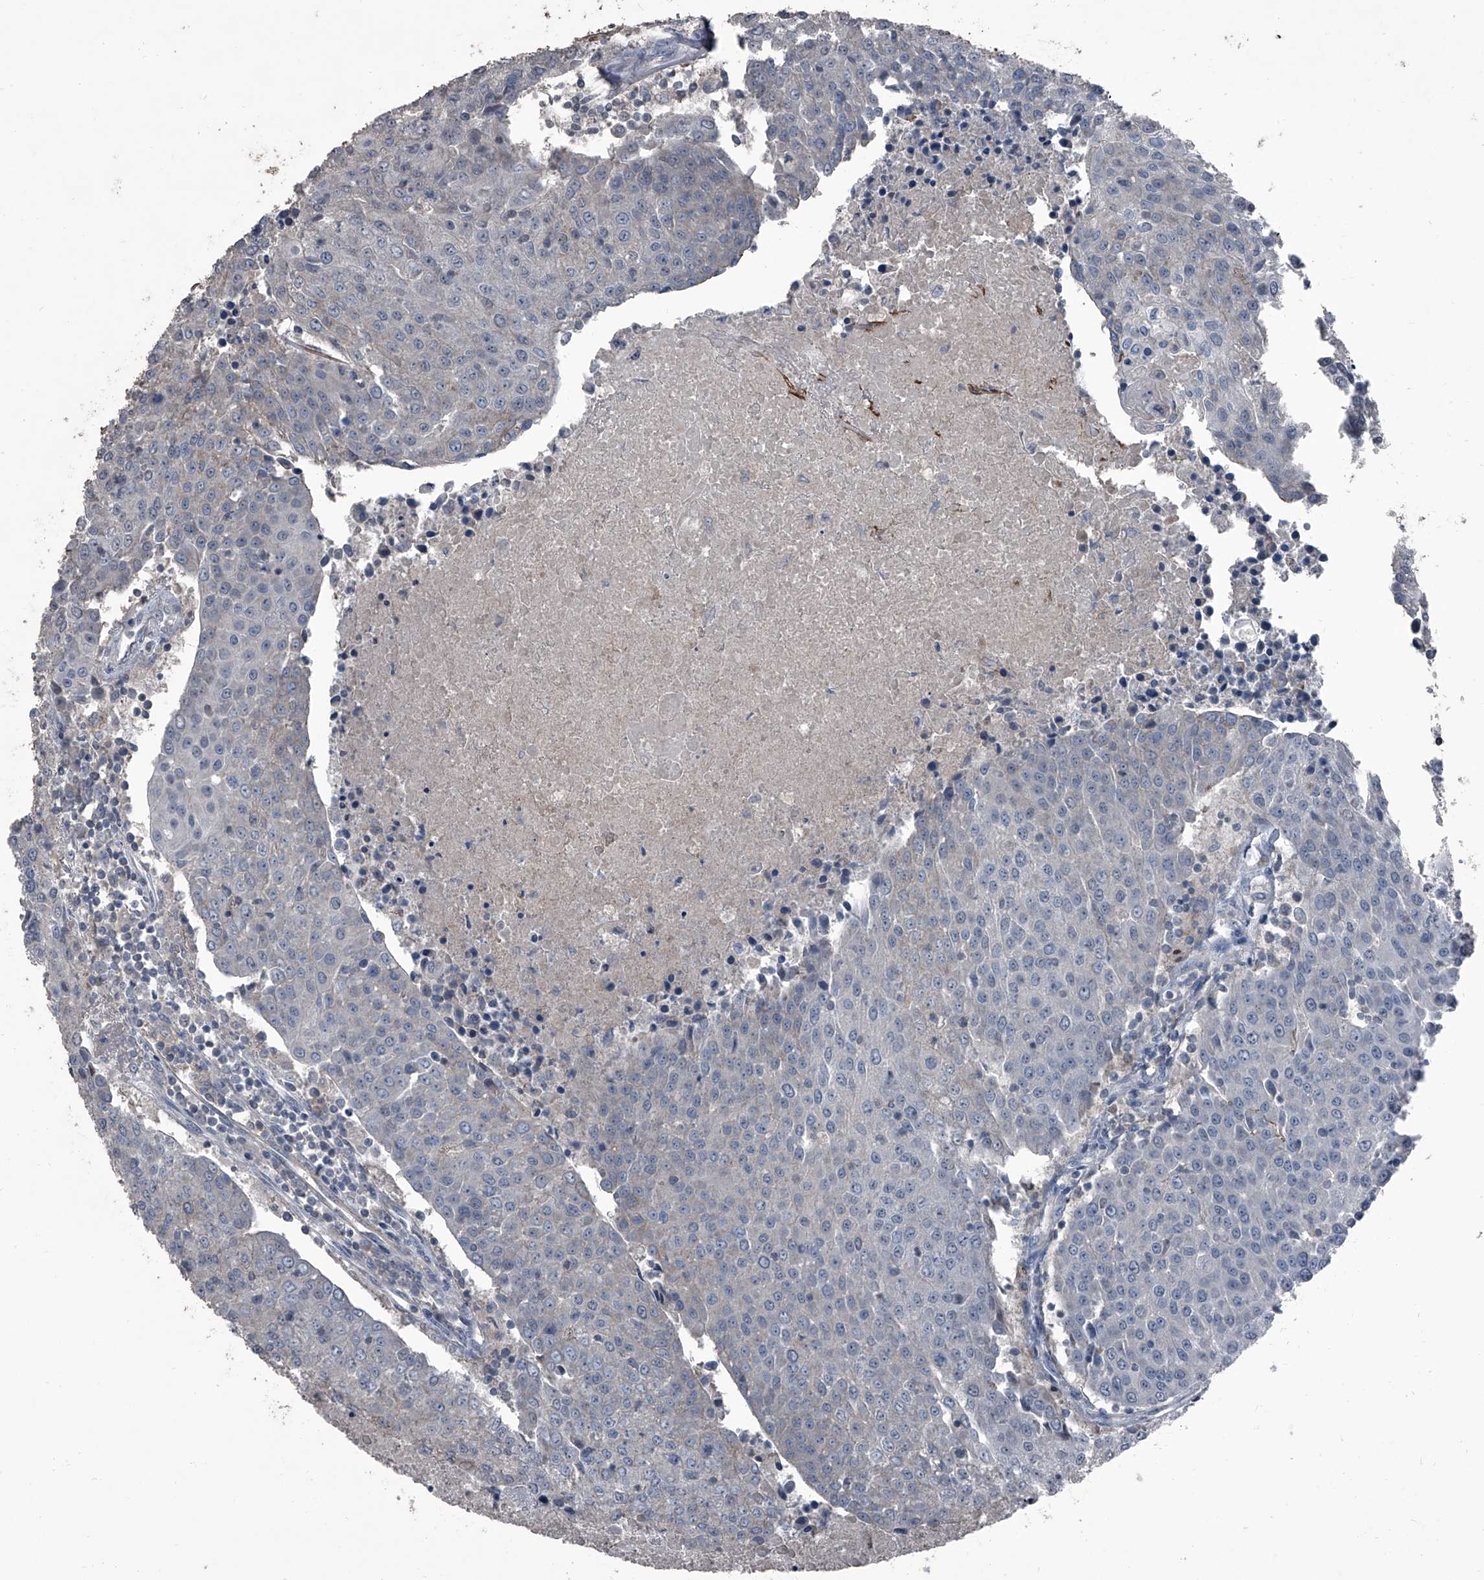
{"staining": {"intensity": "negative", "quantity": "none", "location": "none"}, "tissue": "urothelial cancer", "cell_type": "Tumor cells", "image_type": "cancer", "snomed": [{"axis": "morphology", "description": "Urothelial carcinoma, High grade"}, {"axis": "topography", "description": "Urinary bladder"}], "caption": "An image of urothelial cancer stained for a protein demonstrates no brown staining in tumor cells.", "gene": "OARD1", "patient": {"sex": "female", "age": 85}}